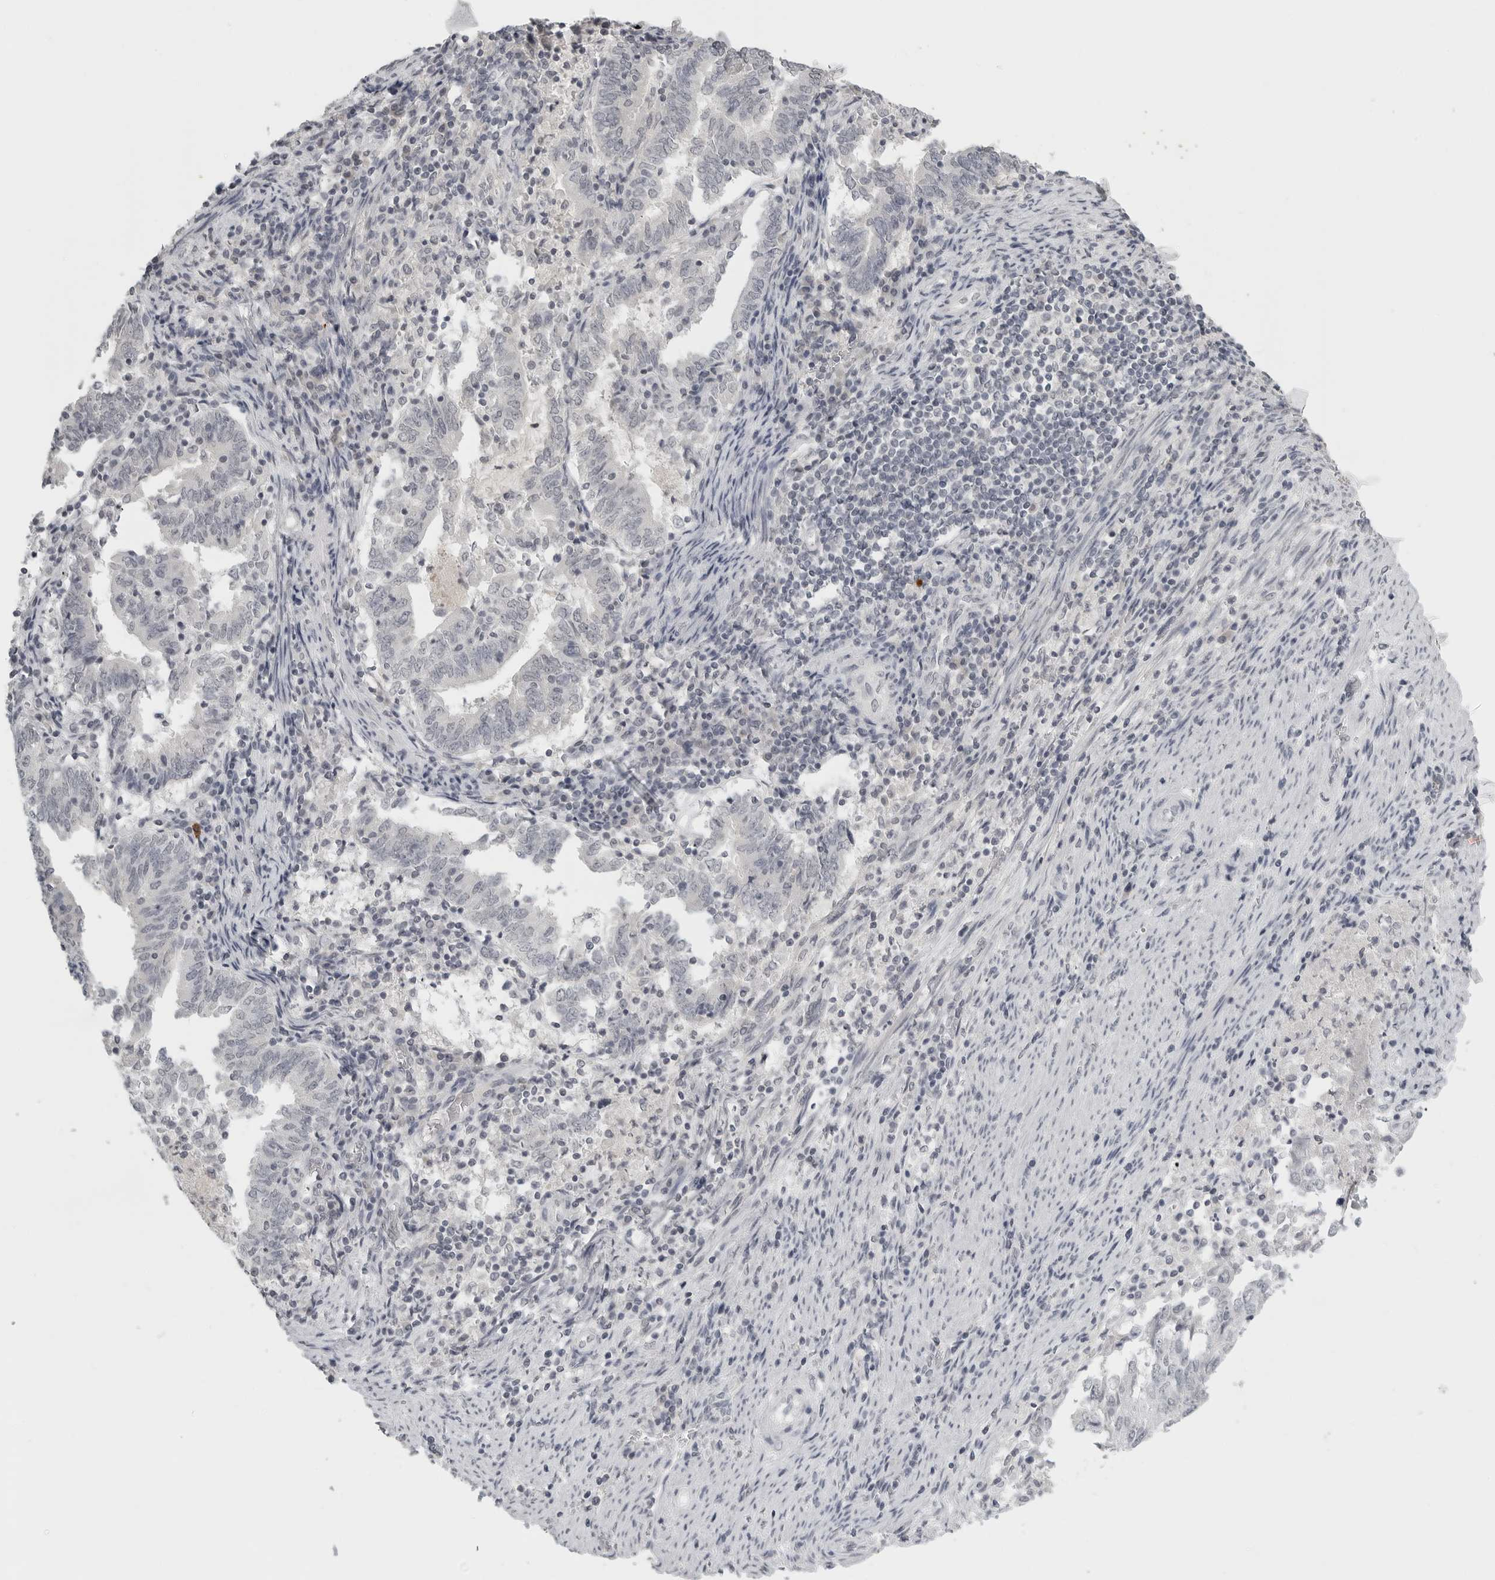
{"staining": {"intensity": "weak", "quantity": "<25%", "location": "nuclear"}, "tissue": "endometrial cancer", "cell_type": "Tumor cells", "image_type": "cancer", "snomed": [{"axis": "morphology", "description": "Adenocarcinoma, NOS"}, {"axis": "topography", "description": "Endometrium"}], "caption": "Endometrial cancer was stained to show a protein in brown. There is no significant staining in tumor cells.", "gene": "BPIFA1", "patient": {"sex": "female", "age": 80}}